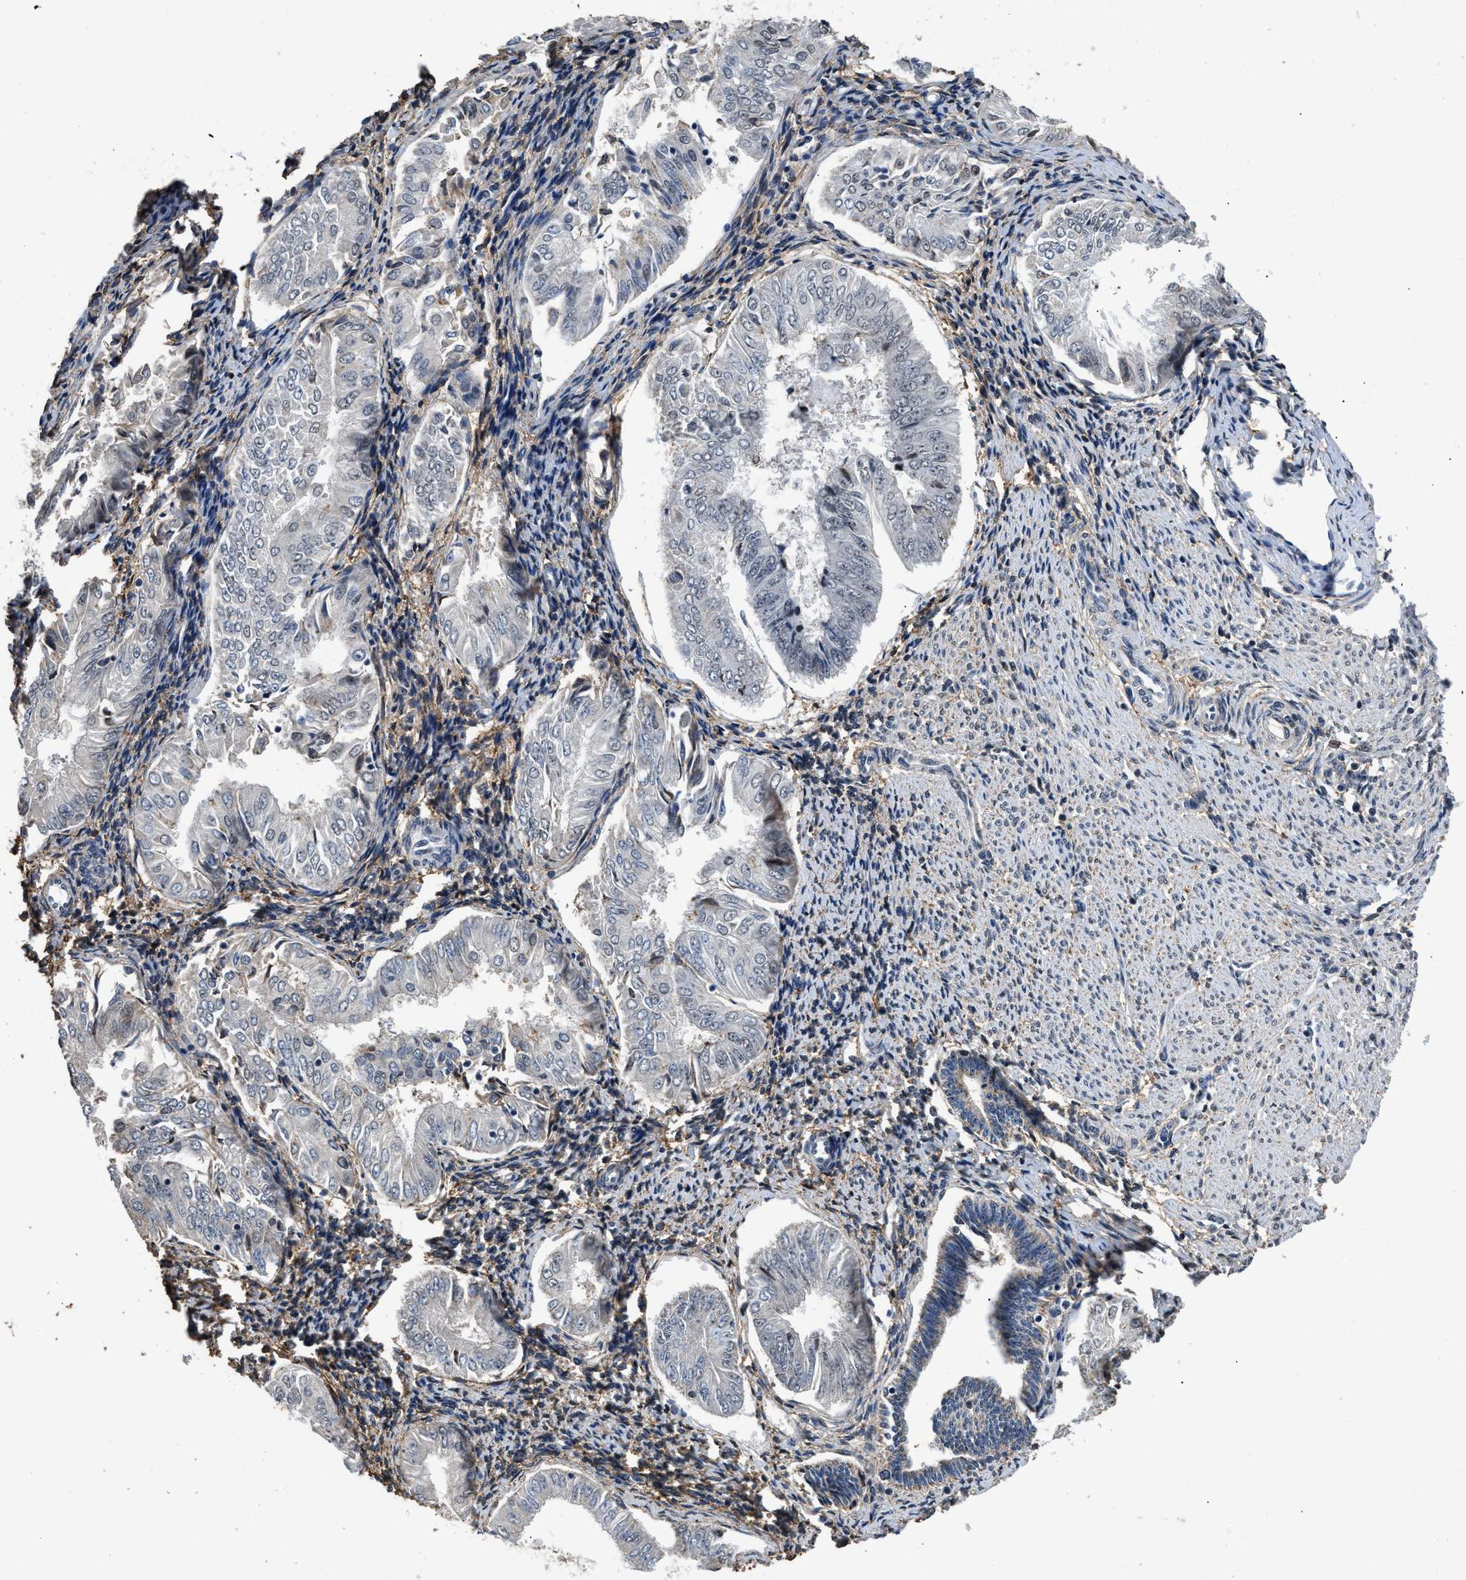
{"staining": {"intensity": "negative", "quantity": "none", "location": "none"}, "tissue": "endometrial cancer", "cell_type": "Tumor cells", "image_type": "cancer", "snomed": [{"axis": "morphology", "description": "Adenocarcinoma, NOS"}, {"axis": "topography", "description": "Endometrium"}], "caption": "Tumor cells are negative for protein expression in human endometrial cancer. The staining was performed using DAB to visualize the protein expression in brown, while the nuclei were stained in blue with hematoxylin (Magnification: 20x).", "gene": "HNRNPH2", "patient": {"sex": "female", "age": 53}}